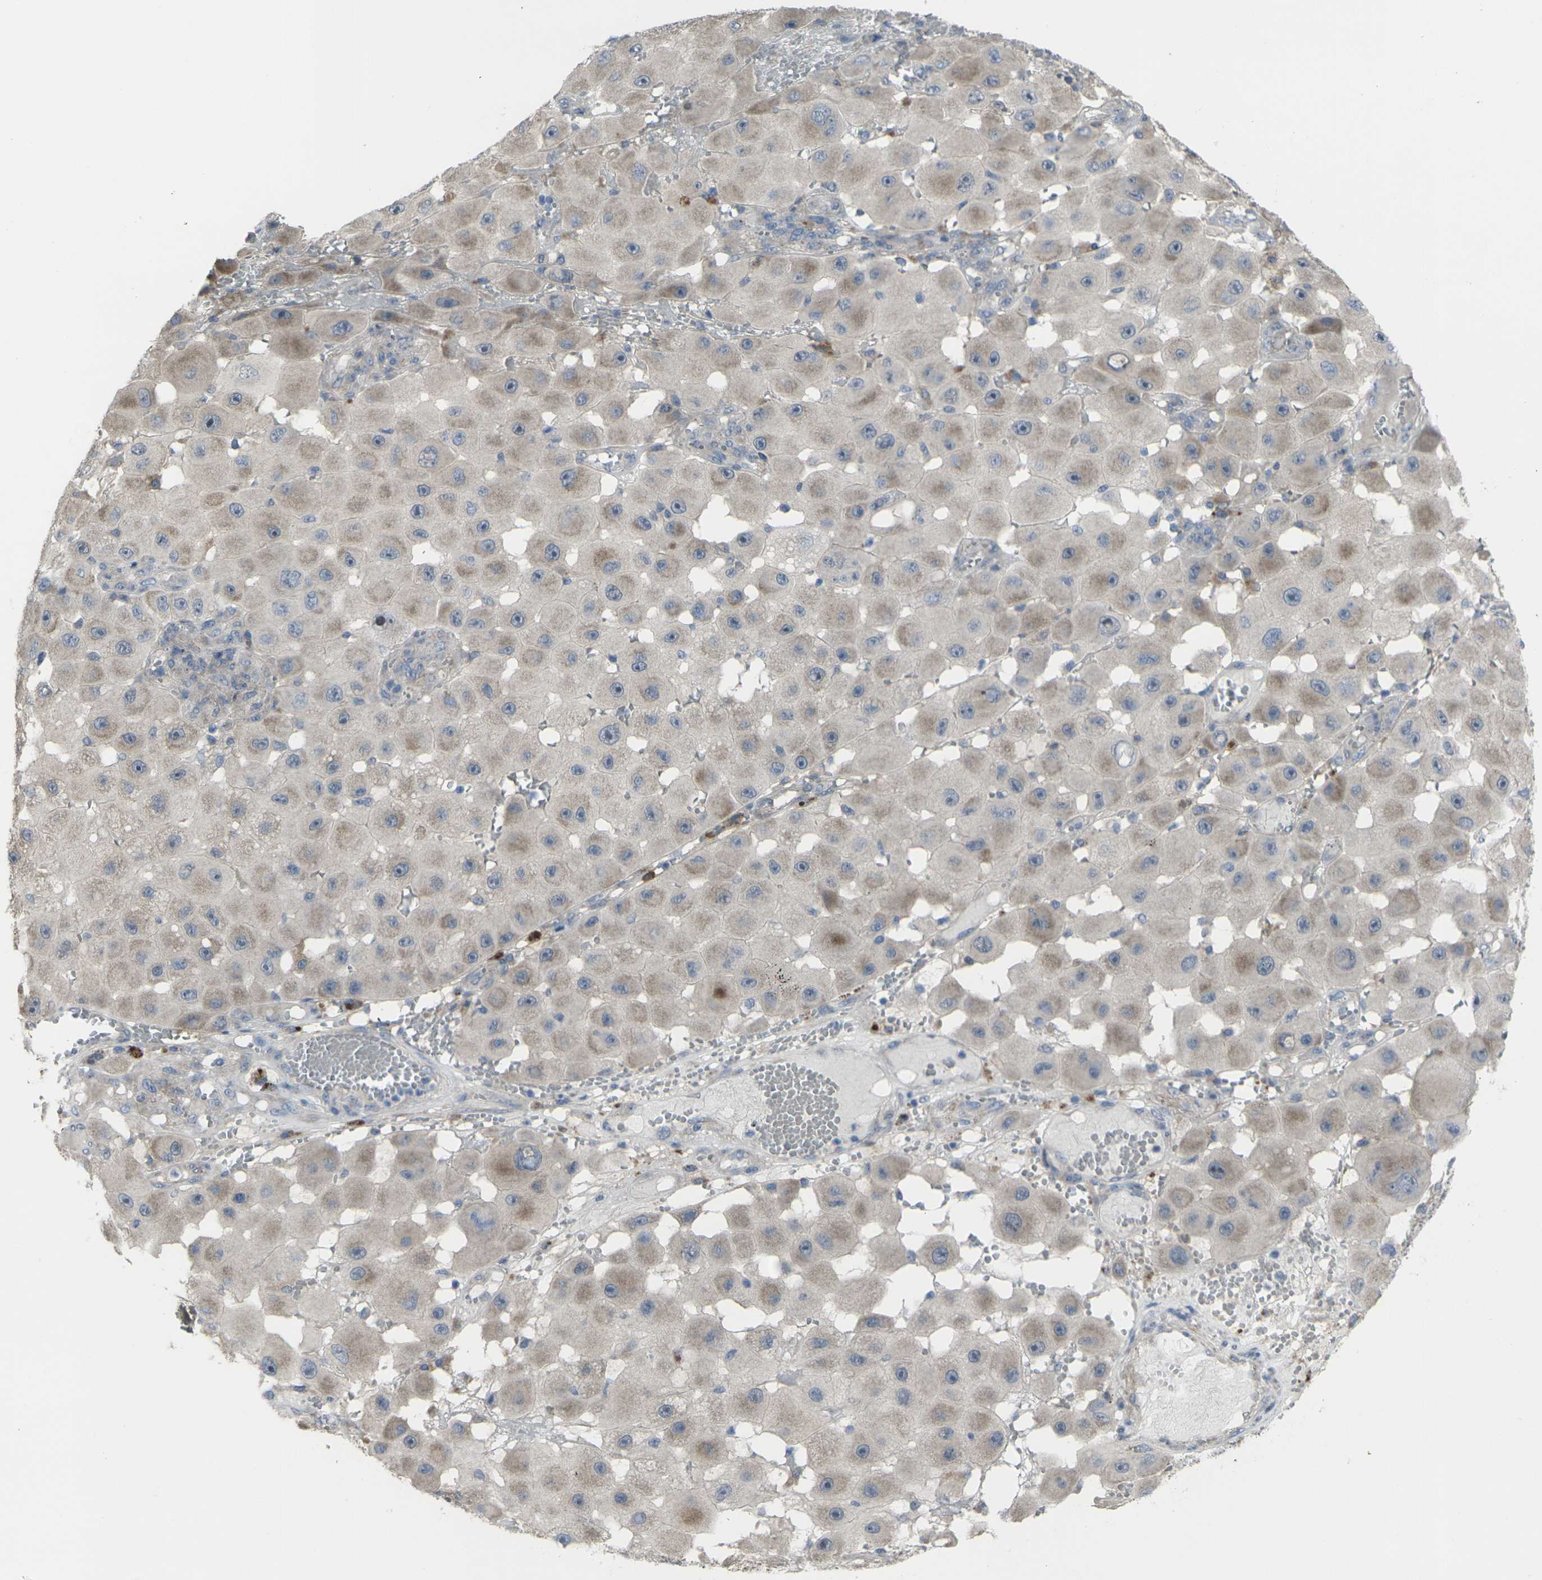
{"staining": {"intensity": "weak", "quantity": ">75%", "location": "cytoplasmic/membranous"}, "tissue": "melanoma", "cell_type": "Tumor cells", "image_type": "cancer", "snomed": [{"axis": "morphology", "description": "Malignant melanoma, NOS"}, {"axis": "topography", "description": "Skin"}], "caption": "The micrograph shows a brown stain indicating the presence of a protein in the cytoplasmic/membranous of tumor cells in melanoma. Immunohistochemistry (ihc) stains the protein in brown and the nuclei are stained blue.", "gene": "CCR10", "patient": {"sex": "female", "age": 81}}